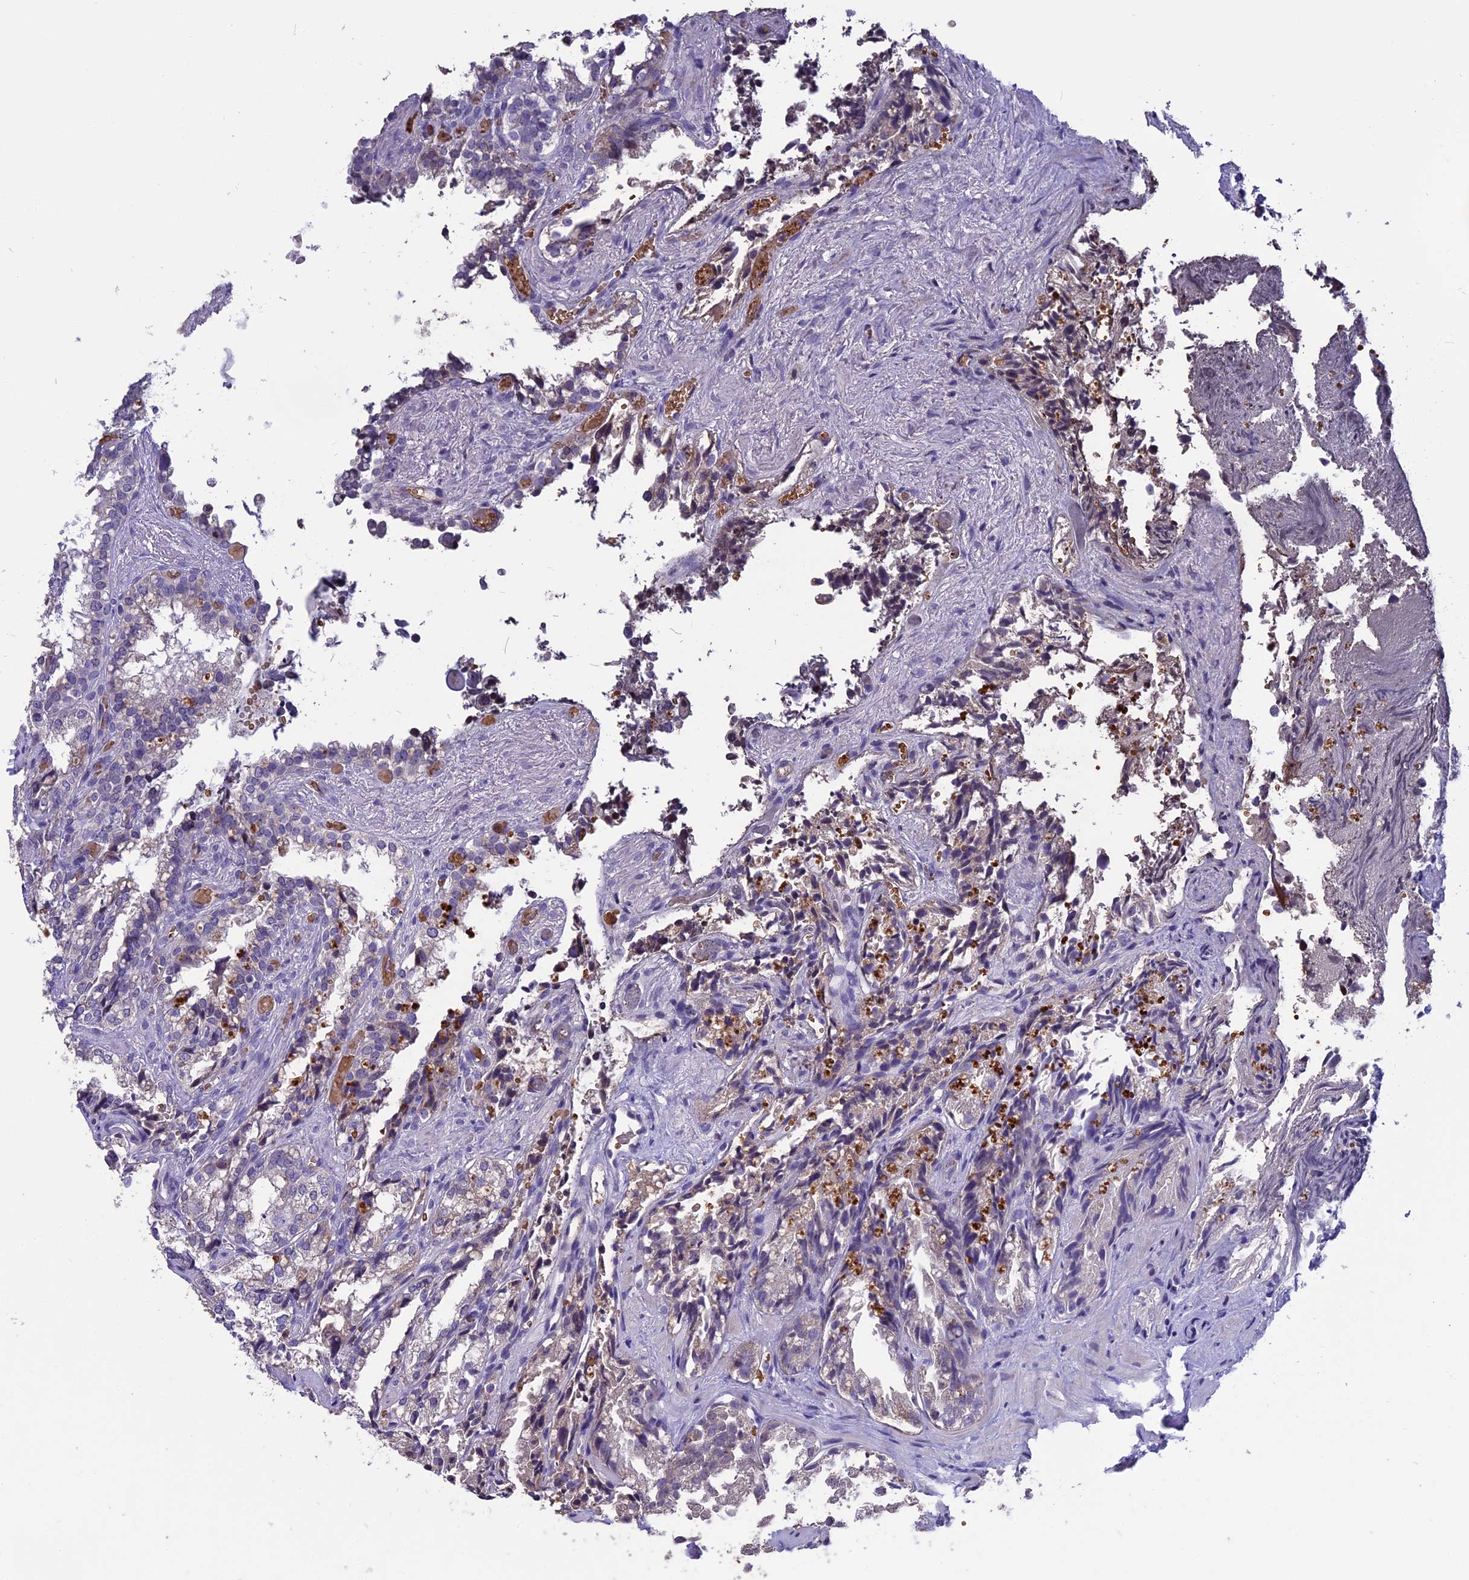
{"staining": {"intensity": "weak", "quantity": "<25%", "location": "cytoplasmic/membranous,nuclear"}, "tissue": "seminal vesicle", "cell_type": "Glandular cells", "image_type": "normal", "snomed": [{"axis": "morphology", "description": "Normal tissue, NOS"}, {"axis": "topography", "description": "Prostate"}, {"axis": "topography", "description": "Seminal veicle"}], "caption": "Micrograph shows no significant protein staining in glandular cells of unremarkable seminal vesicle.", "gene": "KNOP1", "patient": {"sex": "male", "age": 51}}